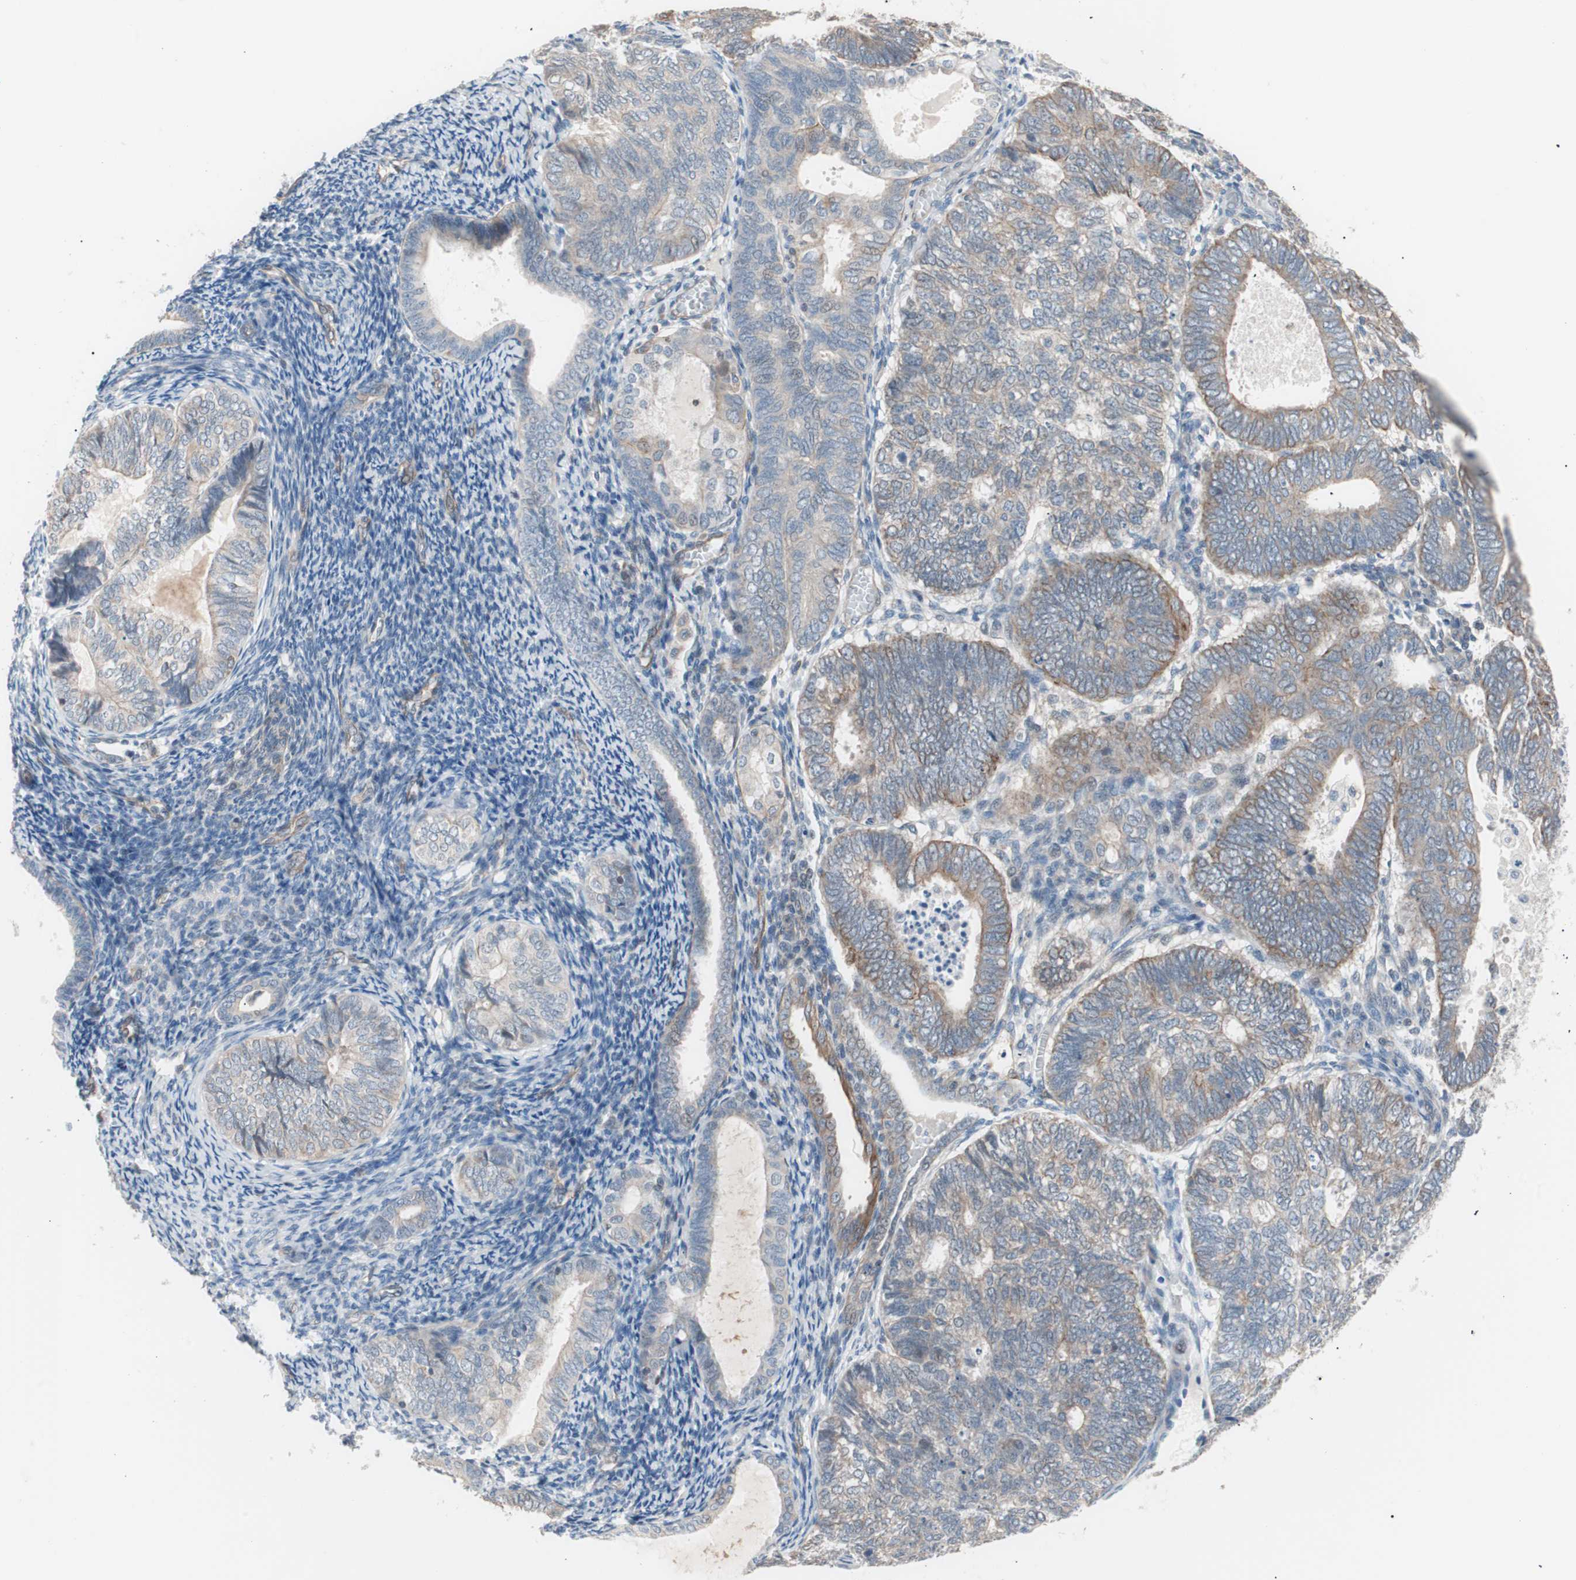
{"staining": {"intensity": "weak", "quantity": ">75%", "location": "cytoplasmic/membranous"}, "tissue": "endometrial cancer", "cell_type": "Tumor cells", "image_type": "cancer", "snomed": [{"axis": "morphology", "description": "Adenocarcinoma, NOS"}, {"axis": "topography", "description": "Uterus"}], "caption": "Immunohistochemistry (IHC) photomicrograph of neoplastic tissue: human endometrial cancer stained using immunohistochemistry exhibits low levels of weak protein expression localized specifically in the cytoplasmic/membranous of tumor cells, appearing as a cytoplasmic/membranous brown color.", "gene": "SMG1", "patient": {"sex": "female", "age": 60}}